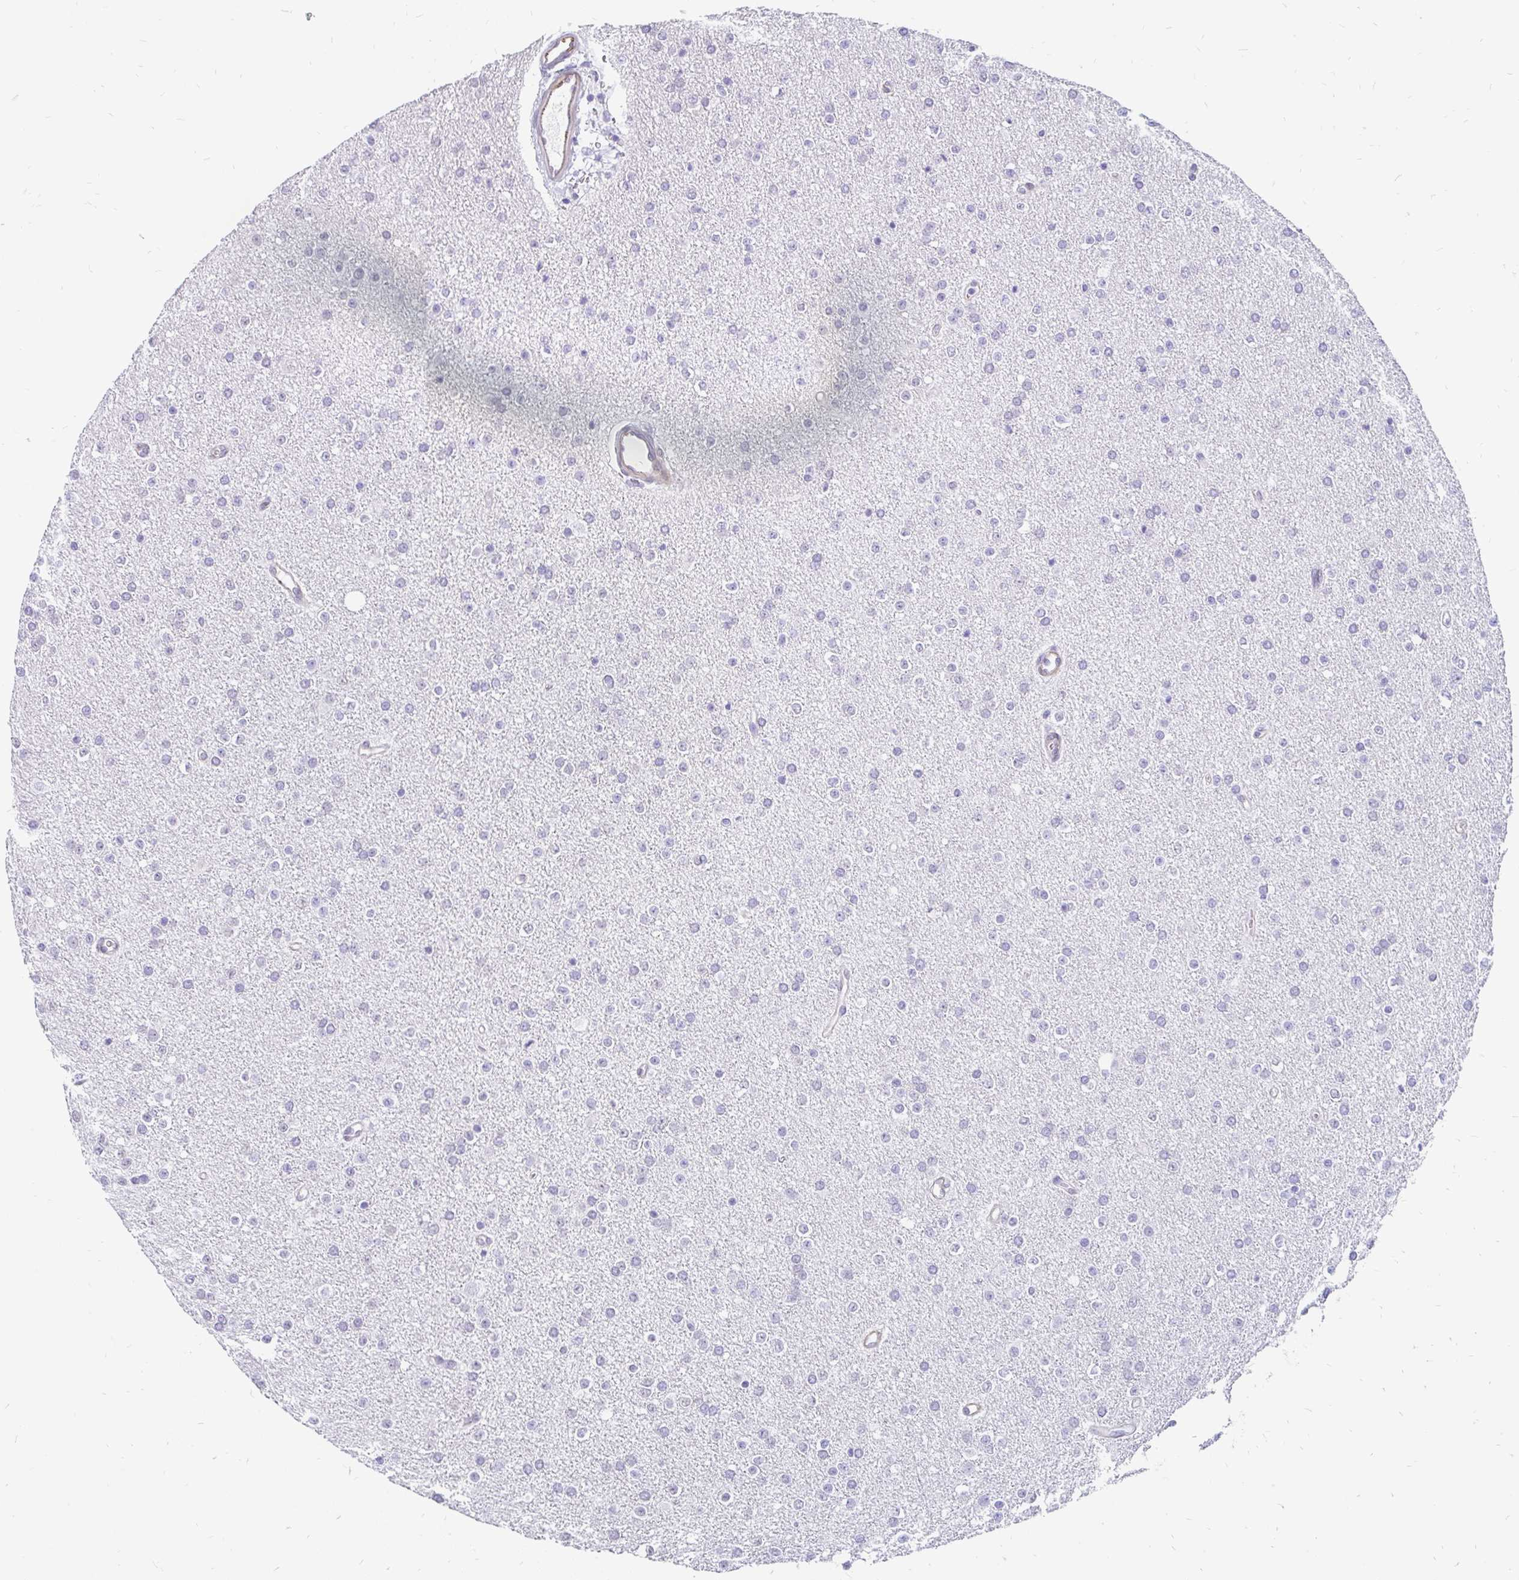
{"staining": {"intensity": "negative", "quantity": "none", "location": "none"}, "tissue": "glioma", "cell_type": "Tumor cells", "image_type": "cancer", "snomed": [{"axis": "morphology", "description": "Glioma, malignant, Low grade"}, {"axis": "topography", "description": "Brain"}], "caption": "The photomicrograph displays no significant staining in tumor cells of glioma.", "gene": "EML5", "patient": {"sex": "female", "age": 34}}